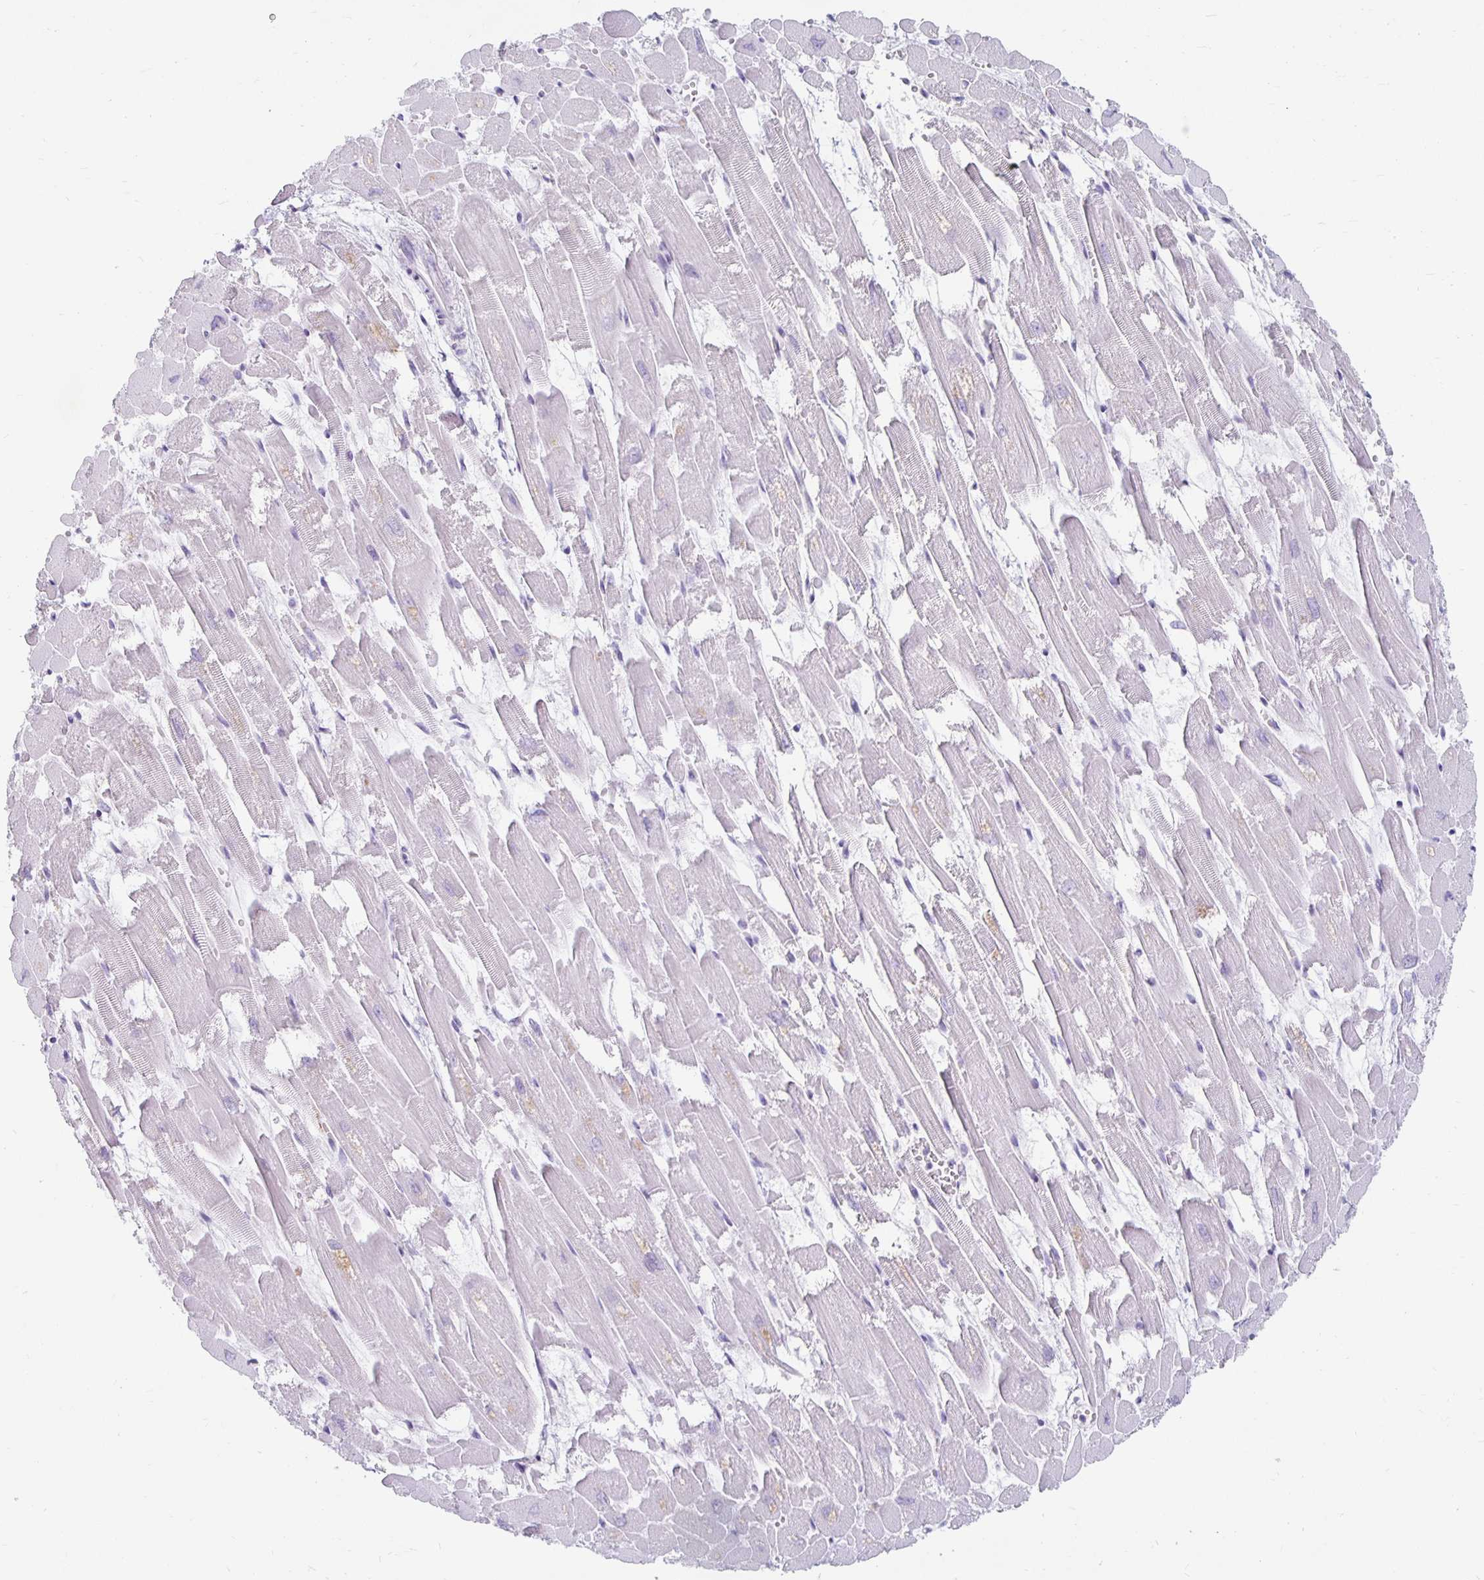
{"staining": {"intensity": "negative", "quantity": "none", "location": "none"}, "tissue": "heart muscle", "cell_type": "Cardiomyocytes", "image_type": "normal", "snomed": [{"axis": "morphology", "description": "Normal tissue, NOS"}, {"axis": "topography", "description": "Heart"}], "caption": "The image displays no staining of cardiomyocytes in unremarkable heart muscle.", "gene": "KCNQ2", "patient": {"sex": "female", "age": 52}}